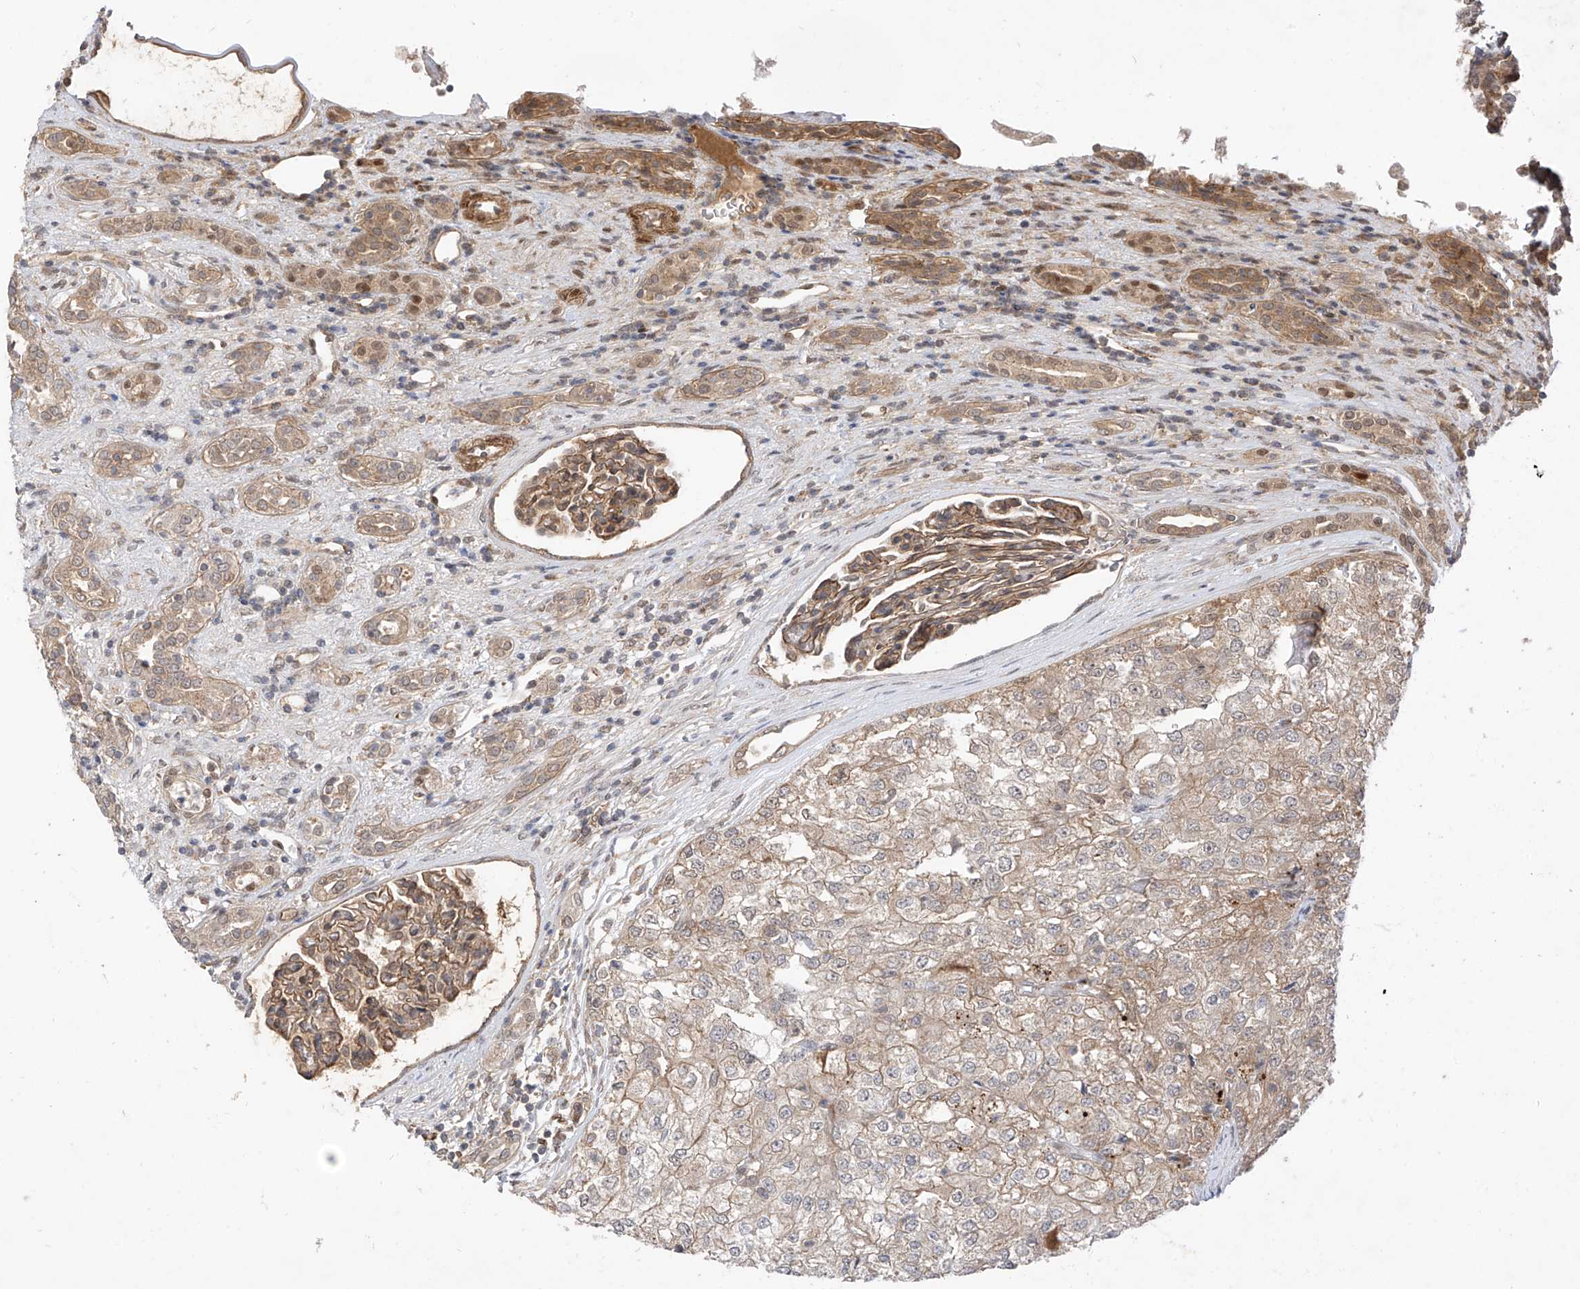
{"staining": {"intensity": "weak", "quantity": "<25%", "location": "cytoplasmic/membranous"}, "tissue": "renal cancer", "cell_type": "Tumor cells", "image_type": "cancer", "snomed": [{"axis": "morphology", "description": "Adenocarcinoma, NOS"}, {"axis": "topography", "description": "Kidney"}], "caption": "The image reveals no significant staining in tumor cells of adenocarcinoma (renal).", "gene": "MRTFA", "patient": {"sex": "female", "age": 54}}